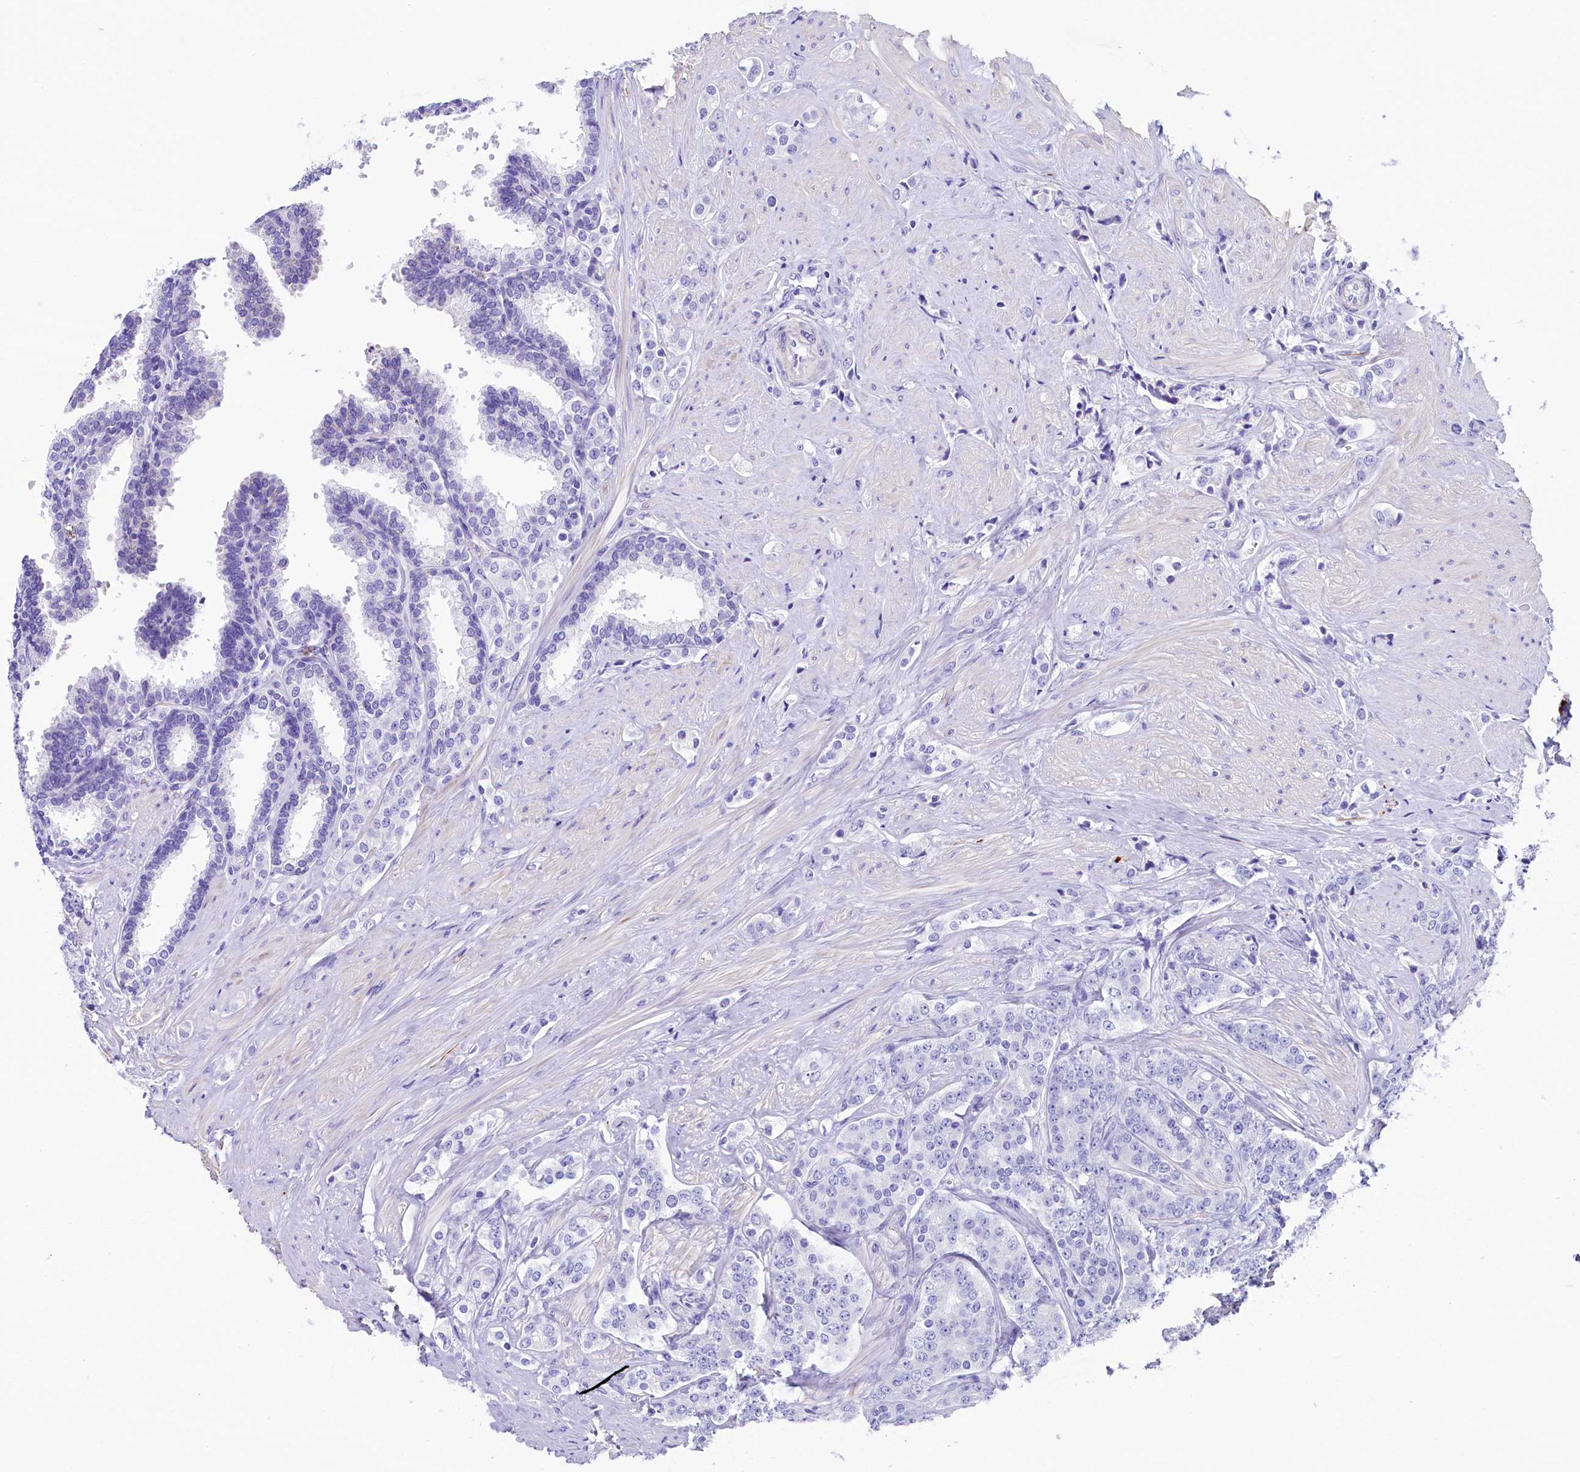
{"staining": {"intensity": "negative", "quantity": "none", "location": "none"}, "tissue": "prostate cancer", "cell_type": "Tumor cells", "image_type": "cancer", "snomed": [{"axis": "morphology", "description": "Adenocarcinoma, High grade"}, {"axis": "topography", "description": "Prostate"}], "caption": "IHC of human prostate cancer displays no staining in tumor cells.", "gene": "SKIDA1", "patient": {"sex": "male", "age": 62}}